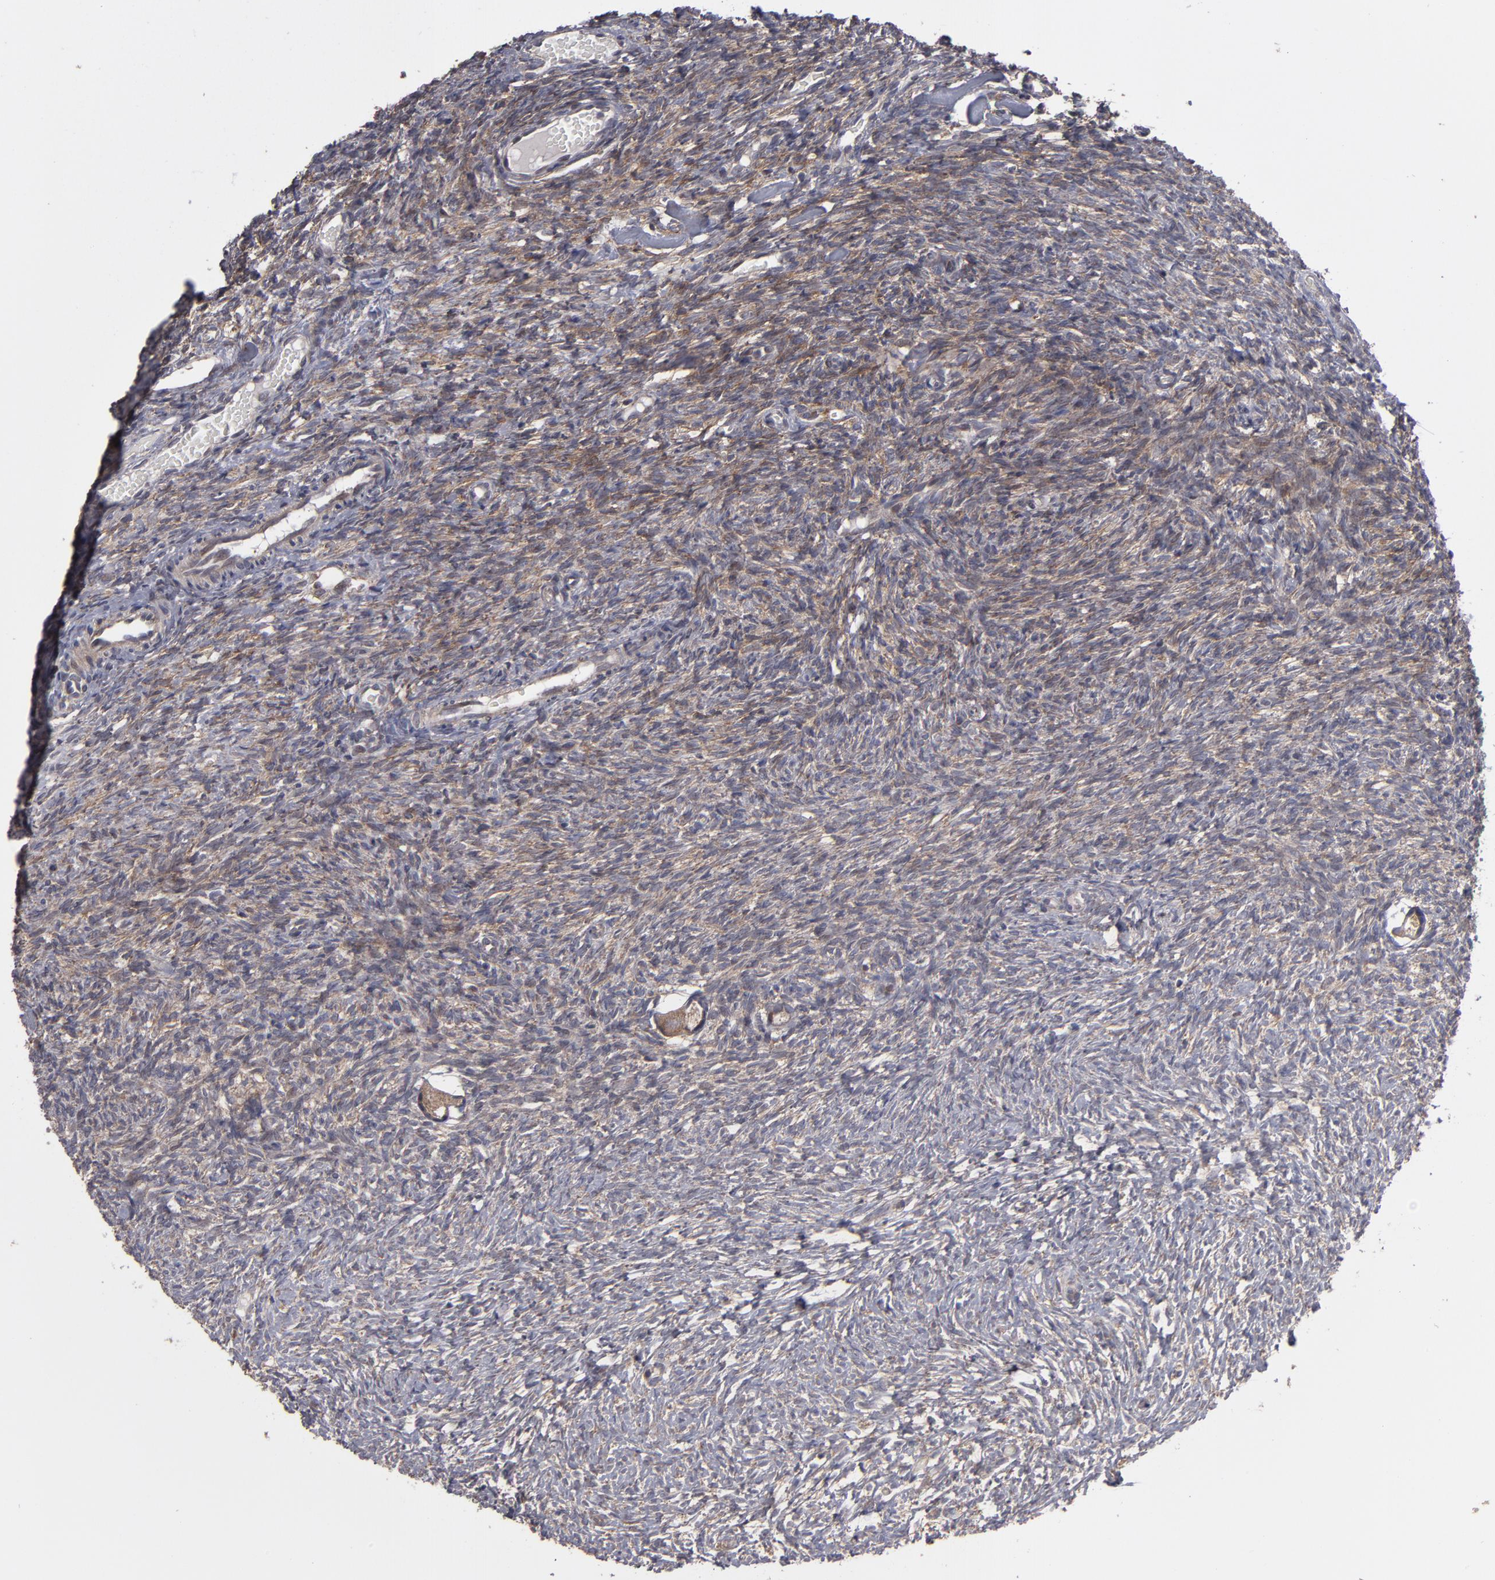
{"staining": {"intensity": "moderate", "quantity": ">75%", "location": "cytoplasmic/membranous"}, "tissue": "ovary", "cell_type": "Ovarian stroma cells", "image_type": "normal", "snomed": [{"axis": "morphology", "description": "Normal tissue, NOS"}, {"axis": "topography", "description": "Ovary"}], "caption": "Immunohistochemistry (IHC) micrograph of normal ovary stained for a protein (brown), which exhibits medium levels of moderate cytoplasmic/membranous staining in about >75% of ovarian stroma cells.", "gene": "SND1", "patient": {"sex": "female", "age": 35}}